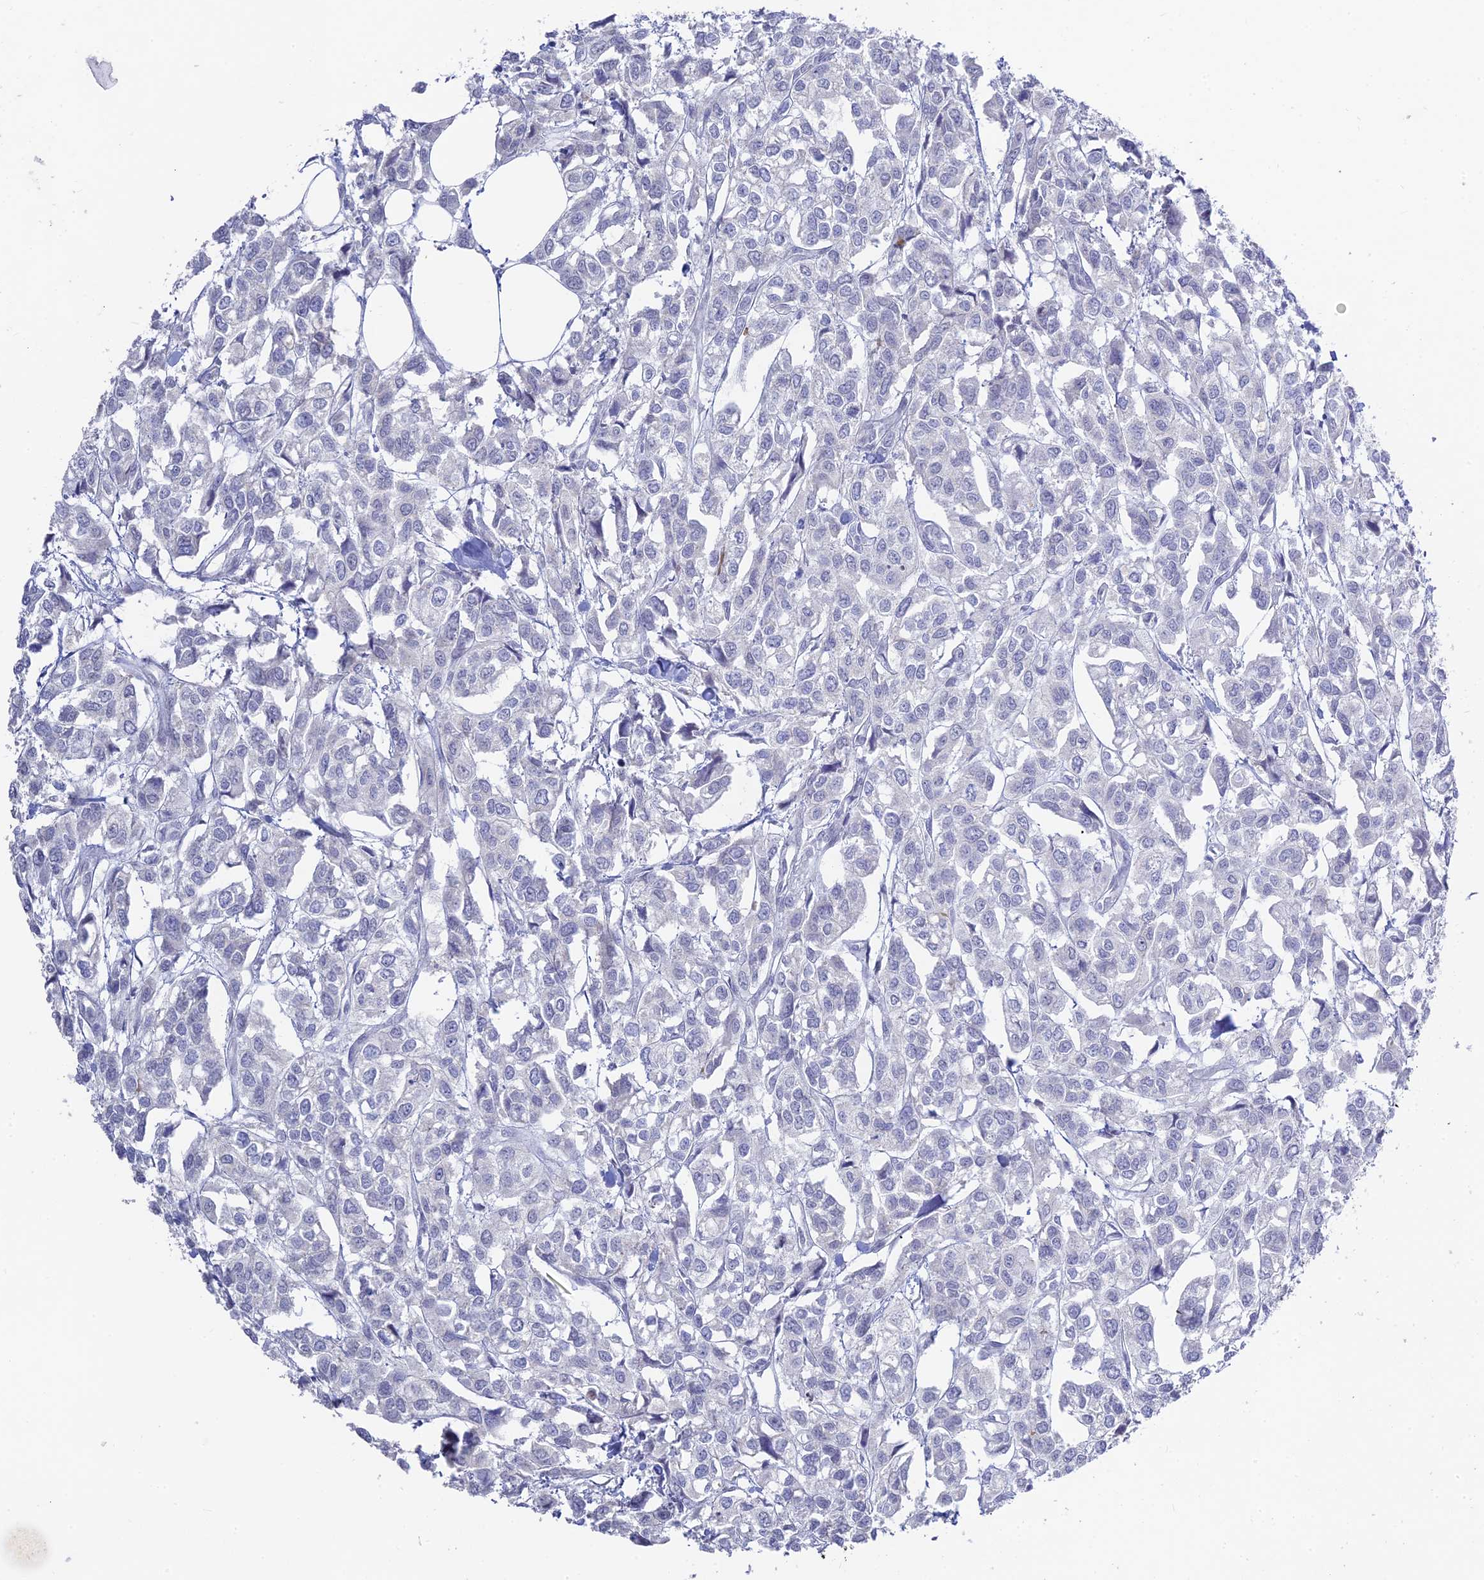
{"staining": {"intensity": "negative", "quantity": "none", "location": "none"}, "tissue": "urothelial cancer", "cell_type": "Tumor cells", "image_type": "cancer", "snomed": [{"axis": "morphology", "description": "Urothelial carcinoma, High grade"}, {"axis": "topography", "description": "Urinary bladder"}], "caption": "This is a histopathology image of immunohistochemistry staining of urothelial cancer, which shows no expression in tumor cells.", "gene": "TMEM40", "patient": {"sex": "male", "age": 67}}